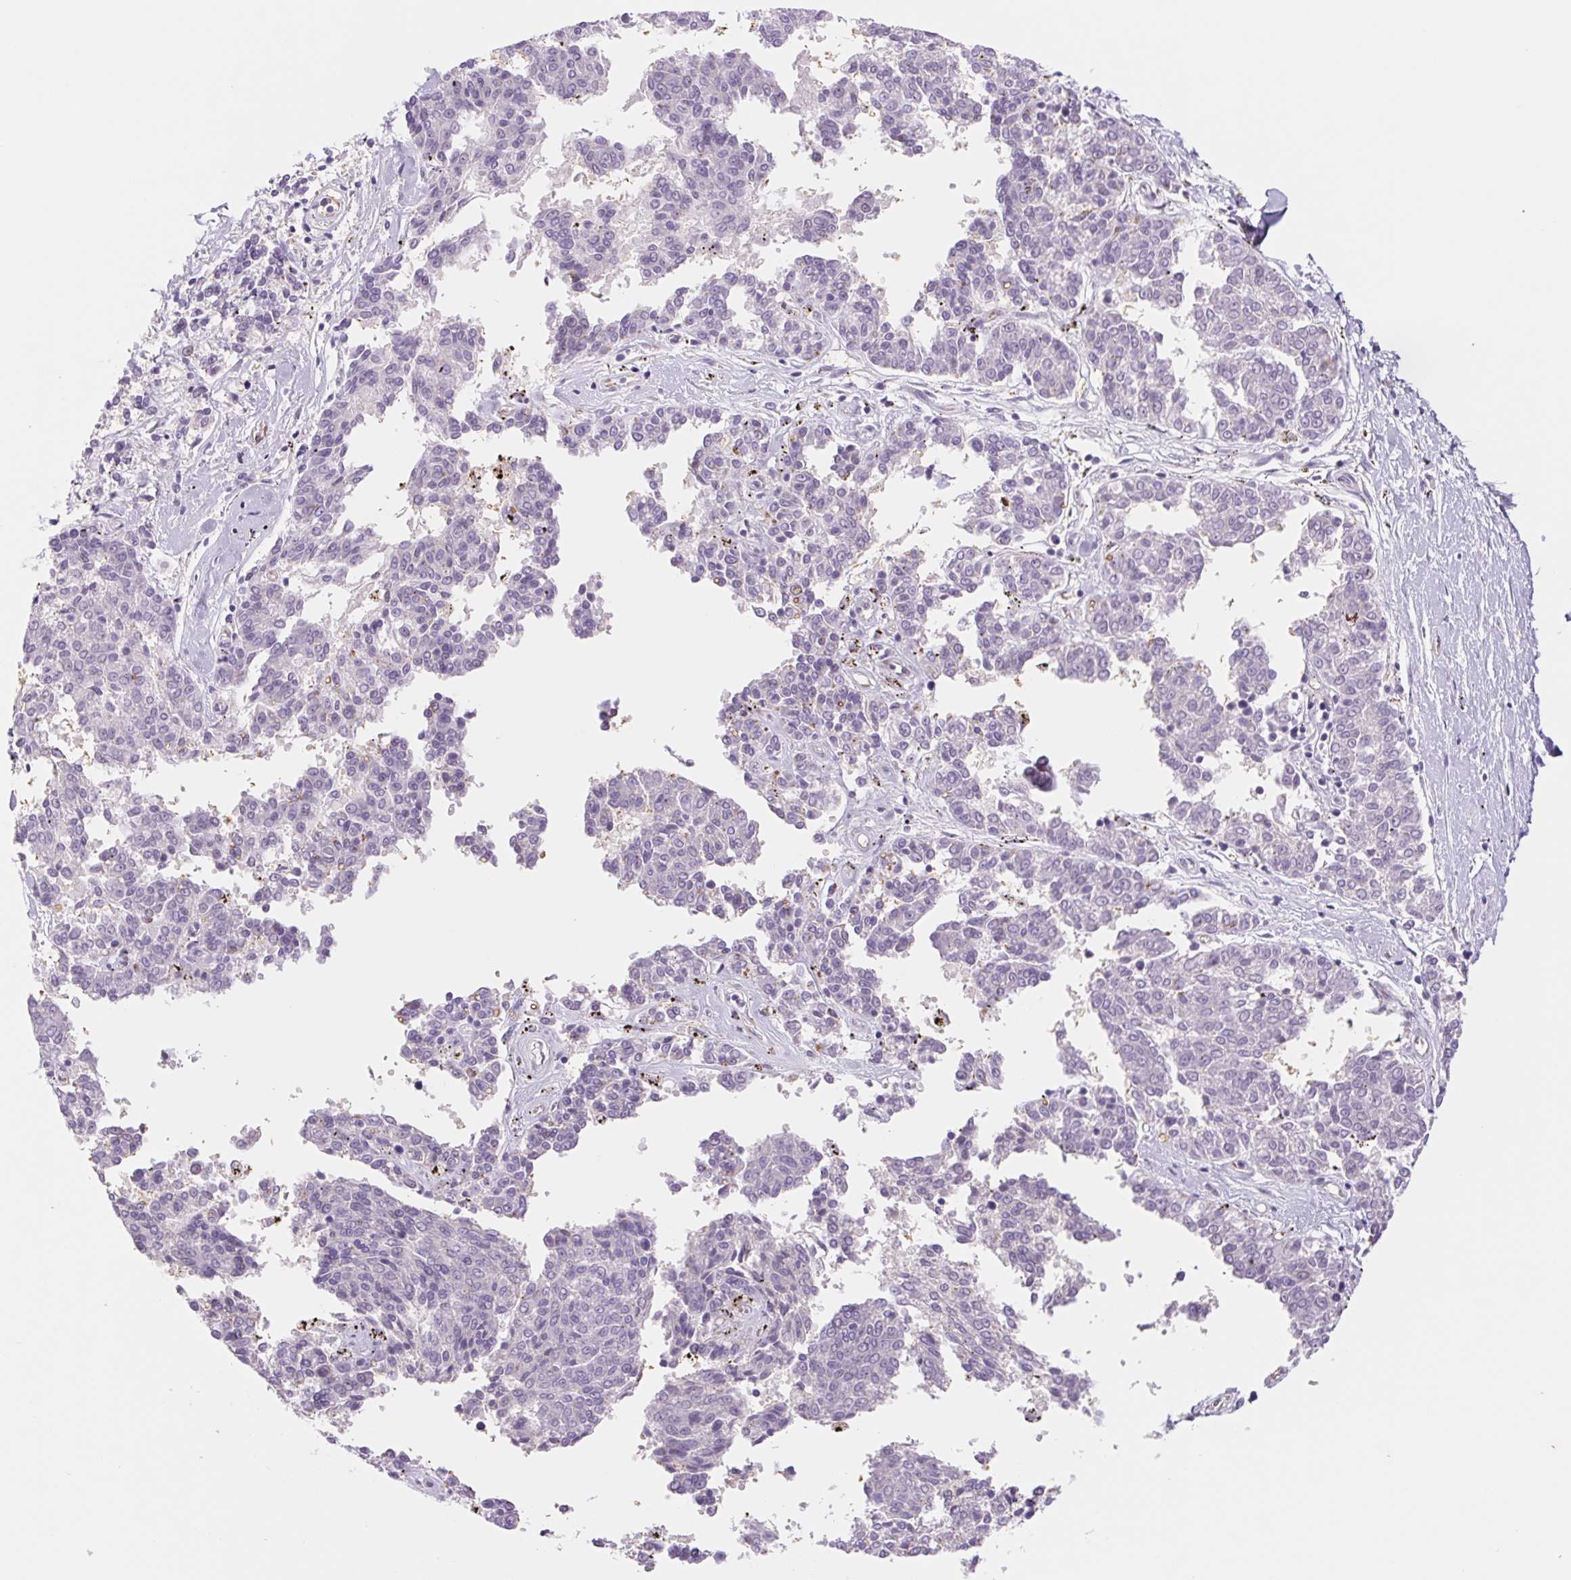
{"staining": {"intensity": "negative", "quantity": "none", "location": "none"}, "tissue": "melanoma", "cell_type": "Tumor cells", "image_type": "cancer", "snomed": [{"axis": "morphology", "description": "Malignant melanoma, NOS"}, {"axis": "topography", "description": "Skin"}], "caption": "IHC histopathology image of human malignant melanoma stained for a protein (brown), which shows no expression in tumor cells.", "gene": "IGFL3", "patient": {"sex": "female", "age": 72}}